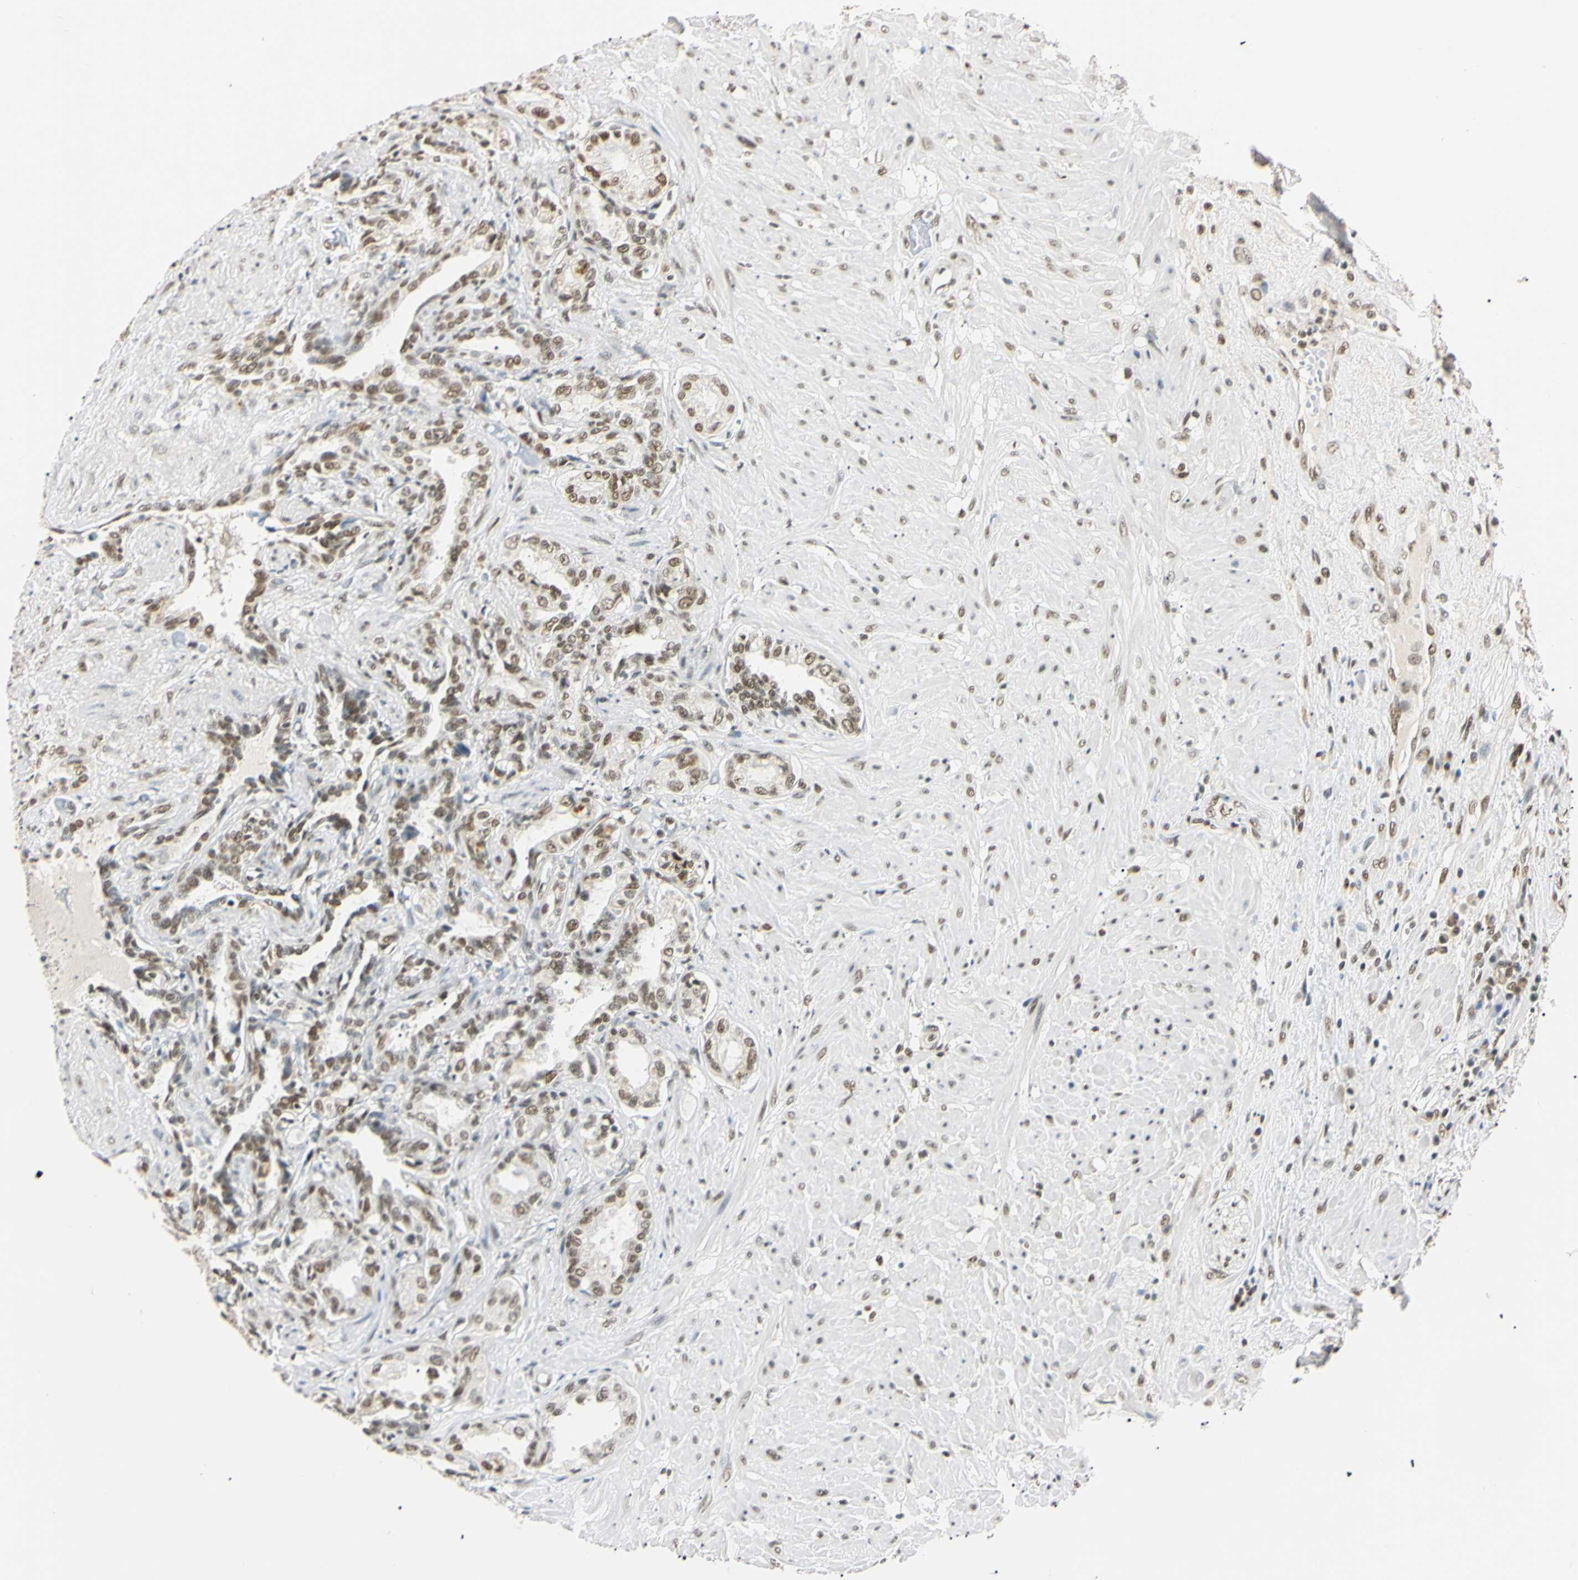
{"staining": {"intensity": "moderate", "quantity": ">75%", "location": "nuclear"}, "tissue": "seminal vesicle", "cell_type": "Glandular cells", "image_type": "normal", "snomed": [{"axis": "morphology", "description": "Normal tissue, NOS"}, {"axis": "topography", "description": "Seminal veicle"}], "caption": "Glandular cells demonstrate moderate nuclear positivity in about >75% of cells in normal seminal vesicle. (DAB (3,3'-diaminobenzidine) = brown stain, brightfield microscopy at high magnification).", "gene": "SMARCA5", "patient": {"sex": "male", "age": 61}}